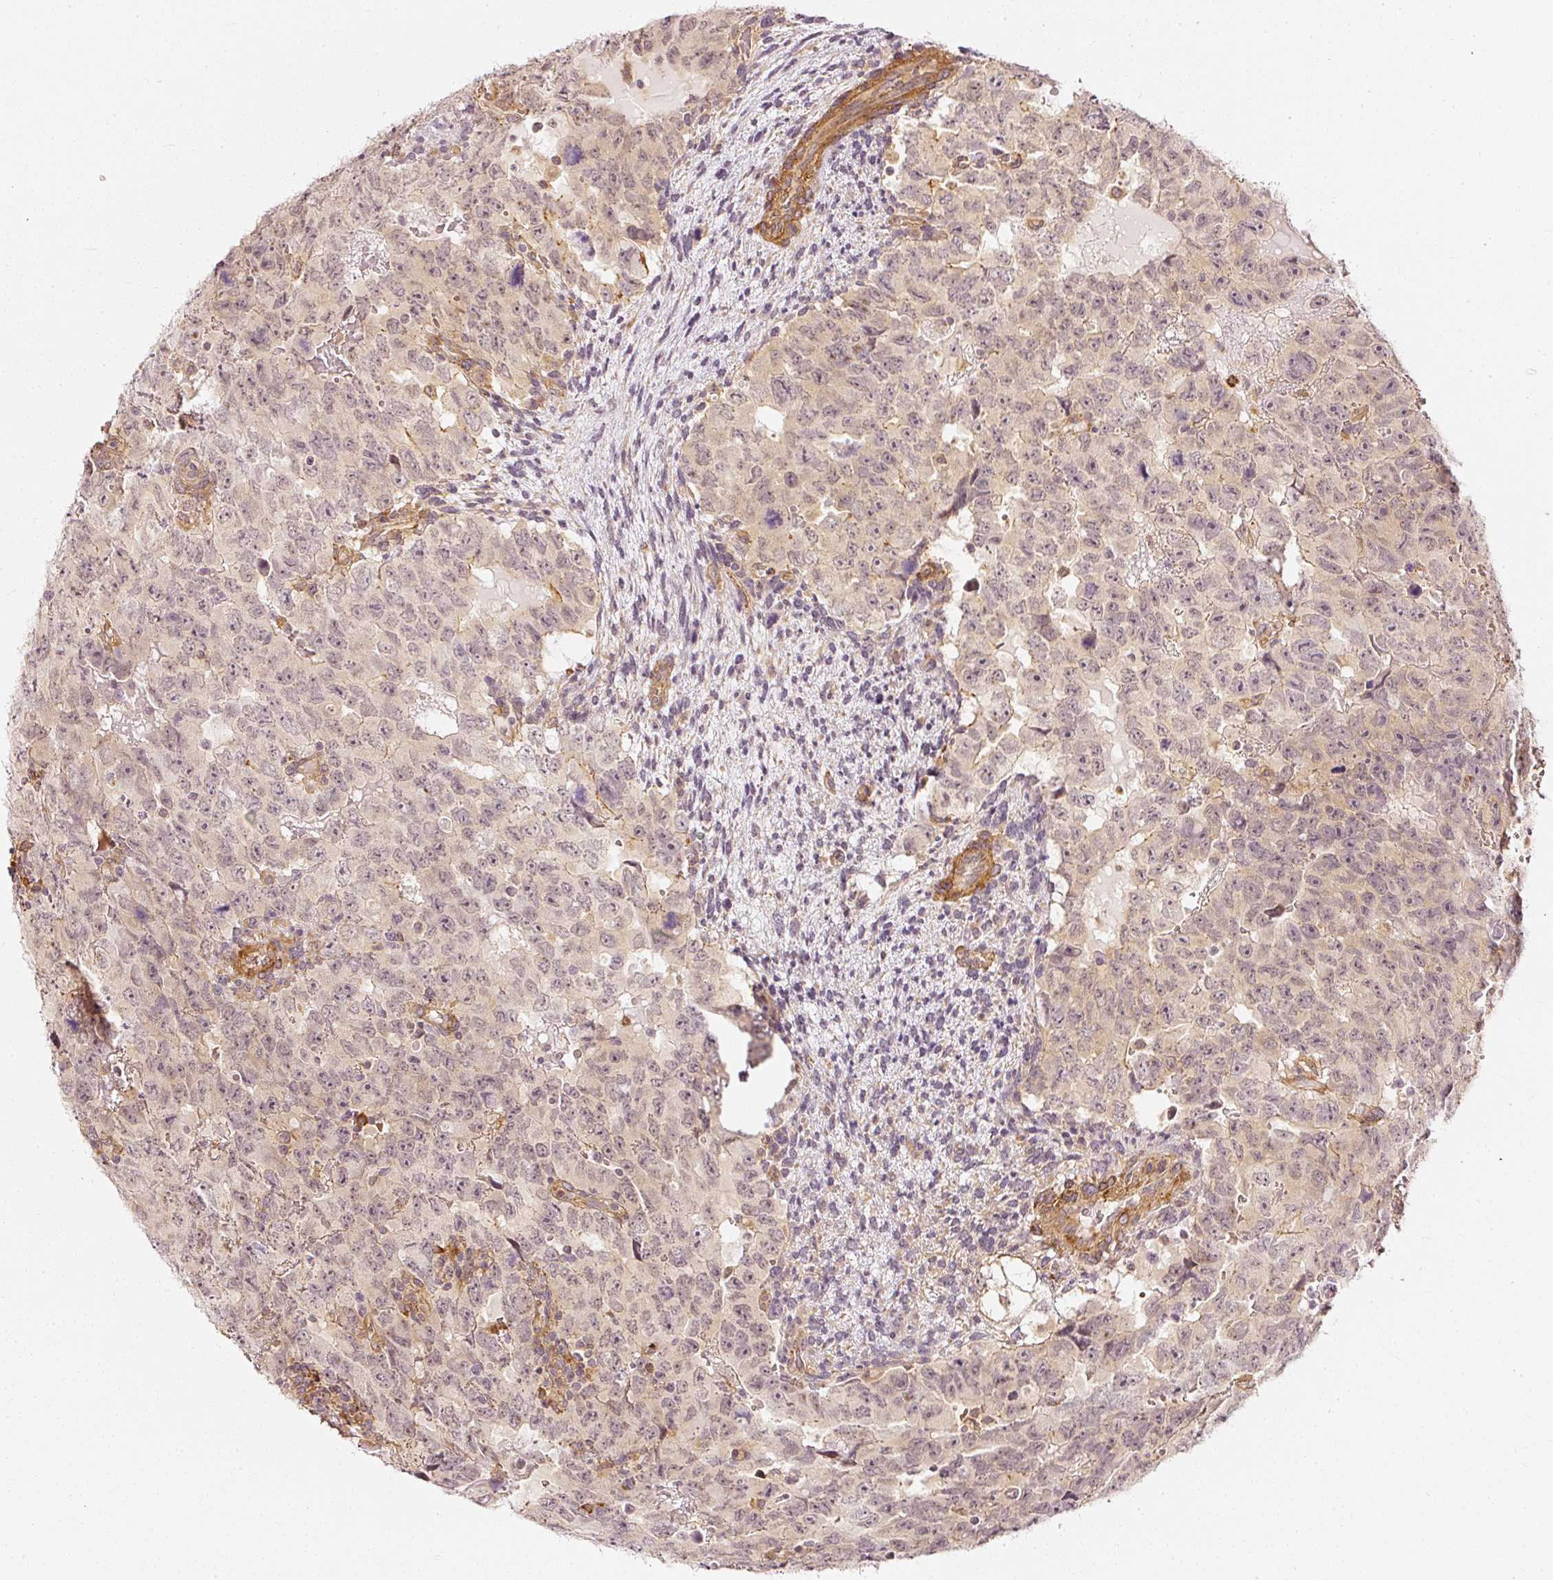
{"staining": {"intensity": "negative", "quantity": "none", "location": "none"}, "tissue": "testis cancer", "cell_type": "Tumor cells", "image_type": "cancer", "snomed": [{"axis": "morphology", "description": "Carcinoma, Embryonal, NOS"}, {"axis": "topography", "description": "Testis"}], "caption": "A micrograph of human testis cancer is negative for staining in tumor cells.", "gene": "DRD2", "patient": {"sex": "male", "age": 24}}